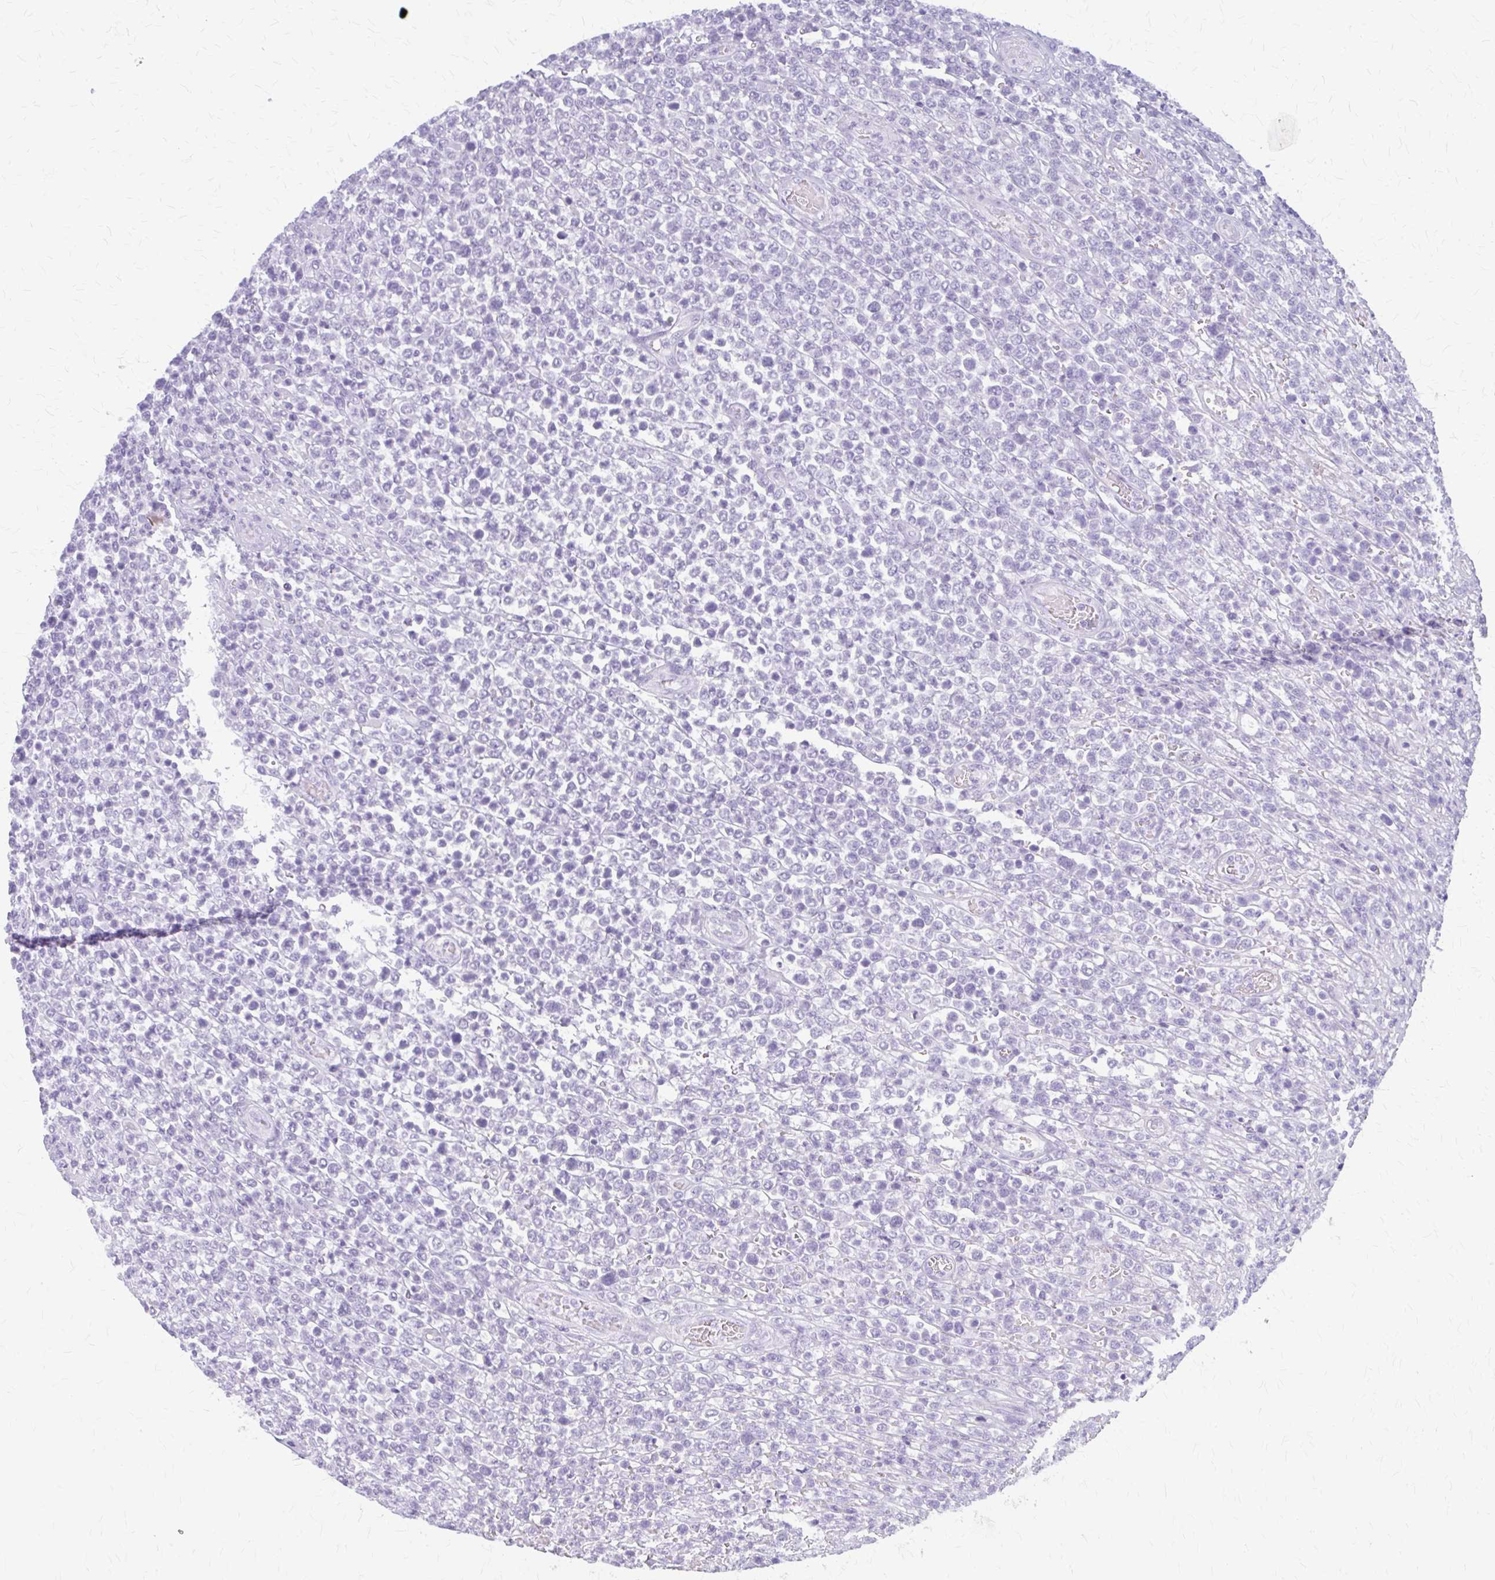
{"staining": {"intensity": "negative", "quantity": "none", "location": "none"}, "tissue": "lymphoma", "cell_type": "Tumor cells", "image_type": "cancer", "snomed": [{"axis": "morphology", "description": "Malignant lymphoma, non-Hodgkin's type, High grade"}, {"axis": "topography", "description": "Soft tissue"}], "caption": "IHC micrograph of human high-grade malignant lymphoma, non-Hodgkin's type stained for a protein (brown), which reveals no staining in tumor cells.", "gene": "KLHDC7A", "patient": {"sex": "female", "age": 56}}